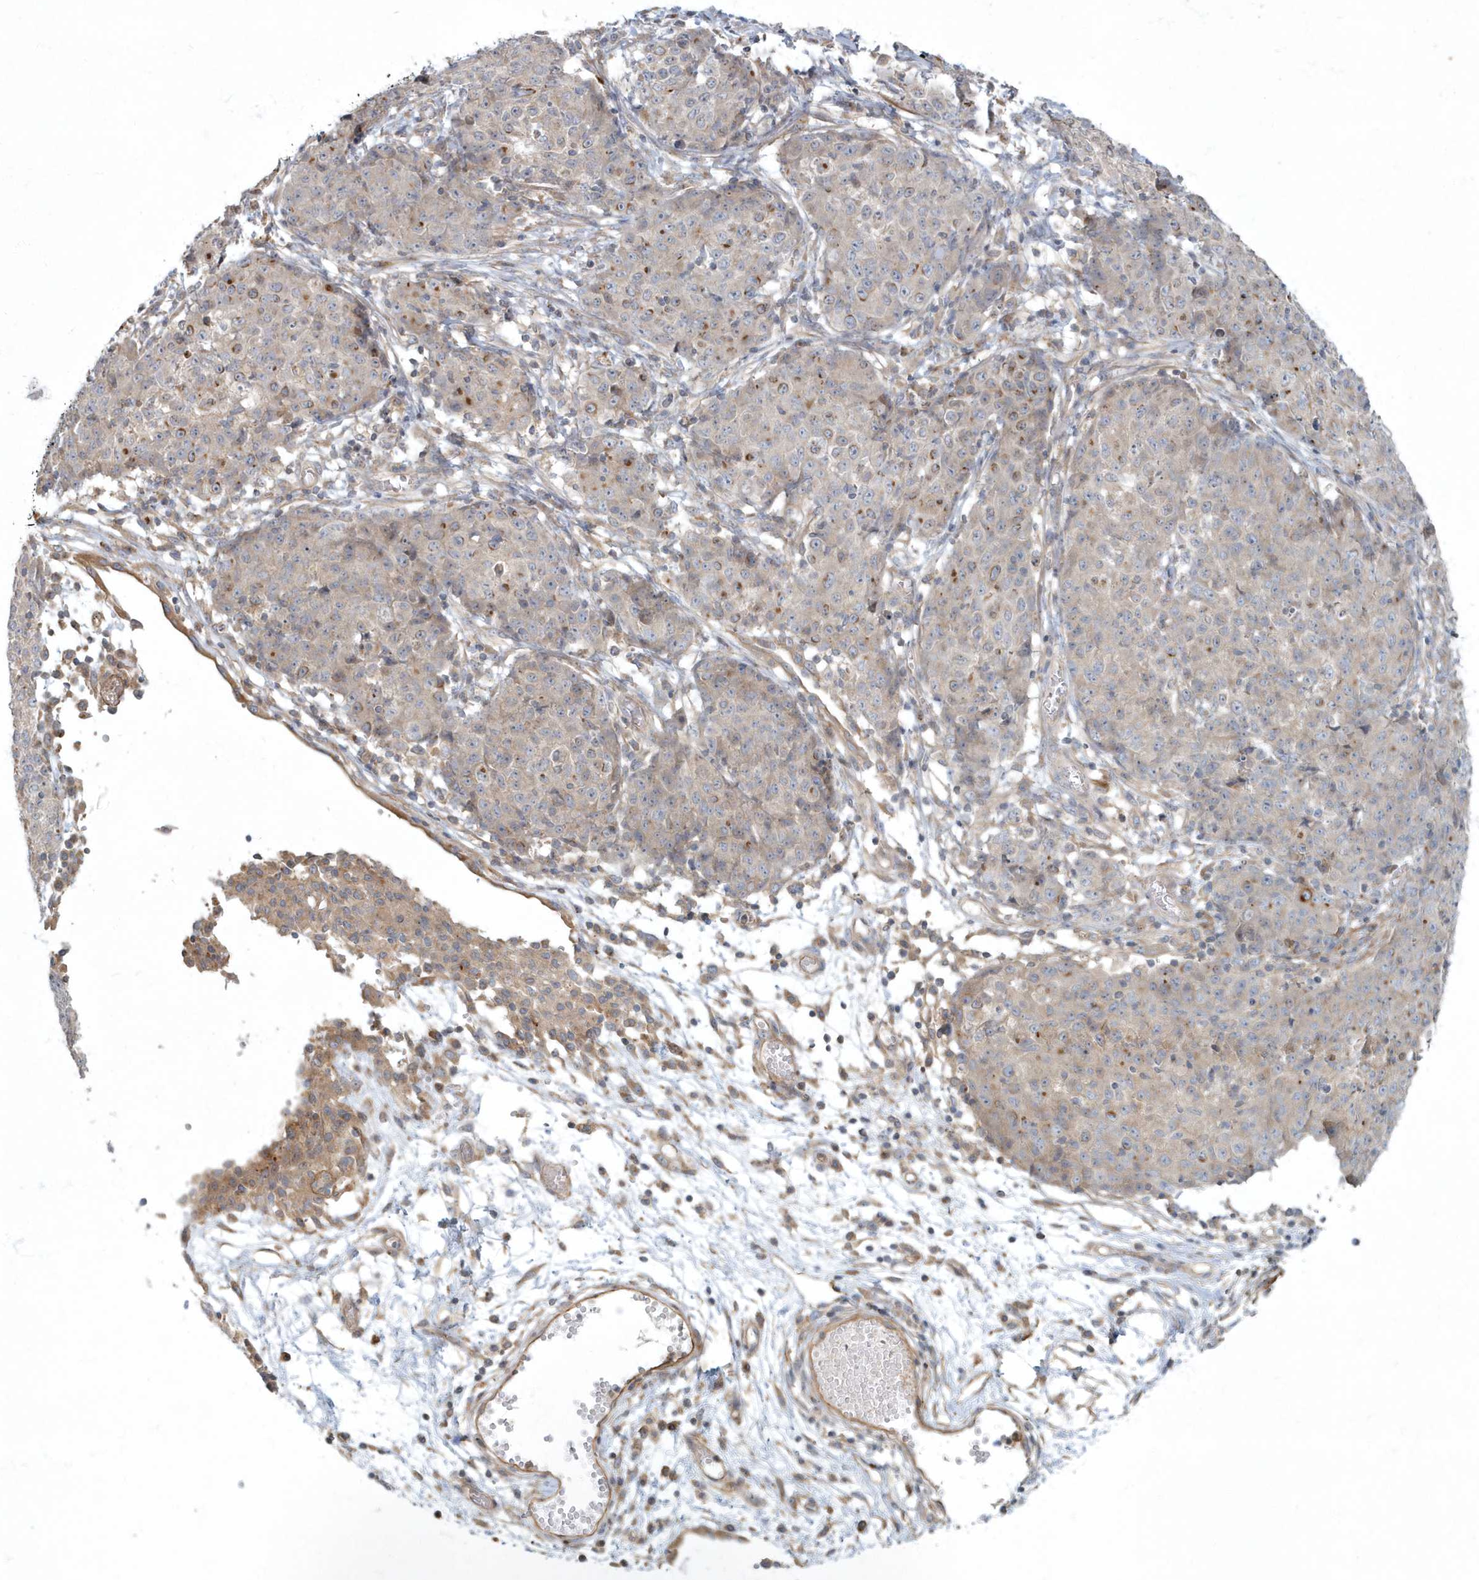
{"staining": {"intensity": "moderate", "quantity": "<25%", "location": "cytoplasmic/membranous"}, "tissue": "ovarian cancer", "cell_type": "Tumor cells", "image_type": "cancer", "snomed": [{"axis": "morphology", "description": "Carcinoma, endometroid"}, {"axis": "topography", "description": "Ovary"}], "caption": "DAB immunohistochemical staining of human ovarian cancer exhibits moderate cytoplasmic/membranous protein expression in approximately <25% of tumor cells. The staining was performed using DAB (3,3'-diaminobenzidine) to visualize the protein expression in brown, while the nuclei were stained in blue with hematoxylin (Magnification: 20x).", "gene": "ARHGEF38", "patient": {"sex": "female", "age": 42}}